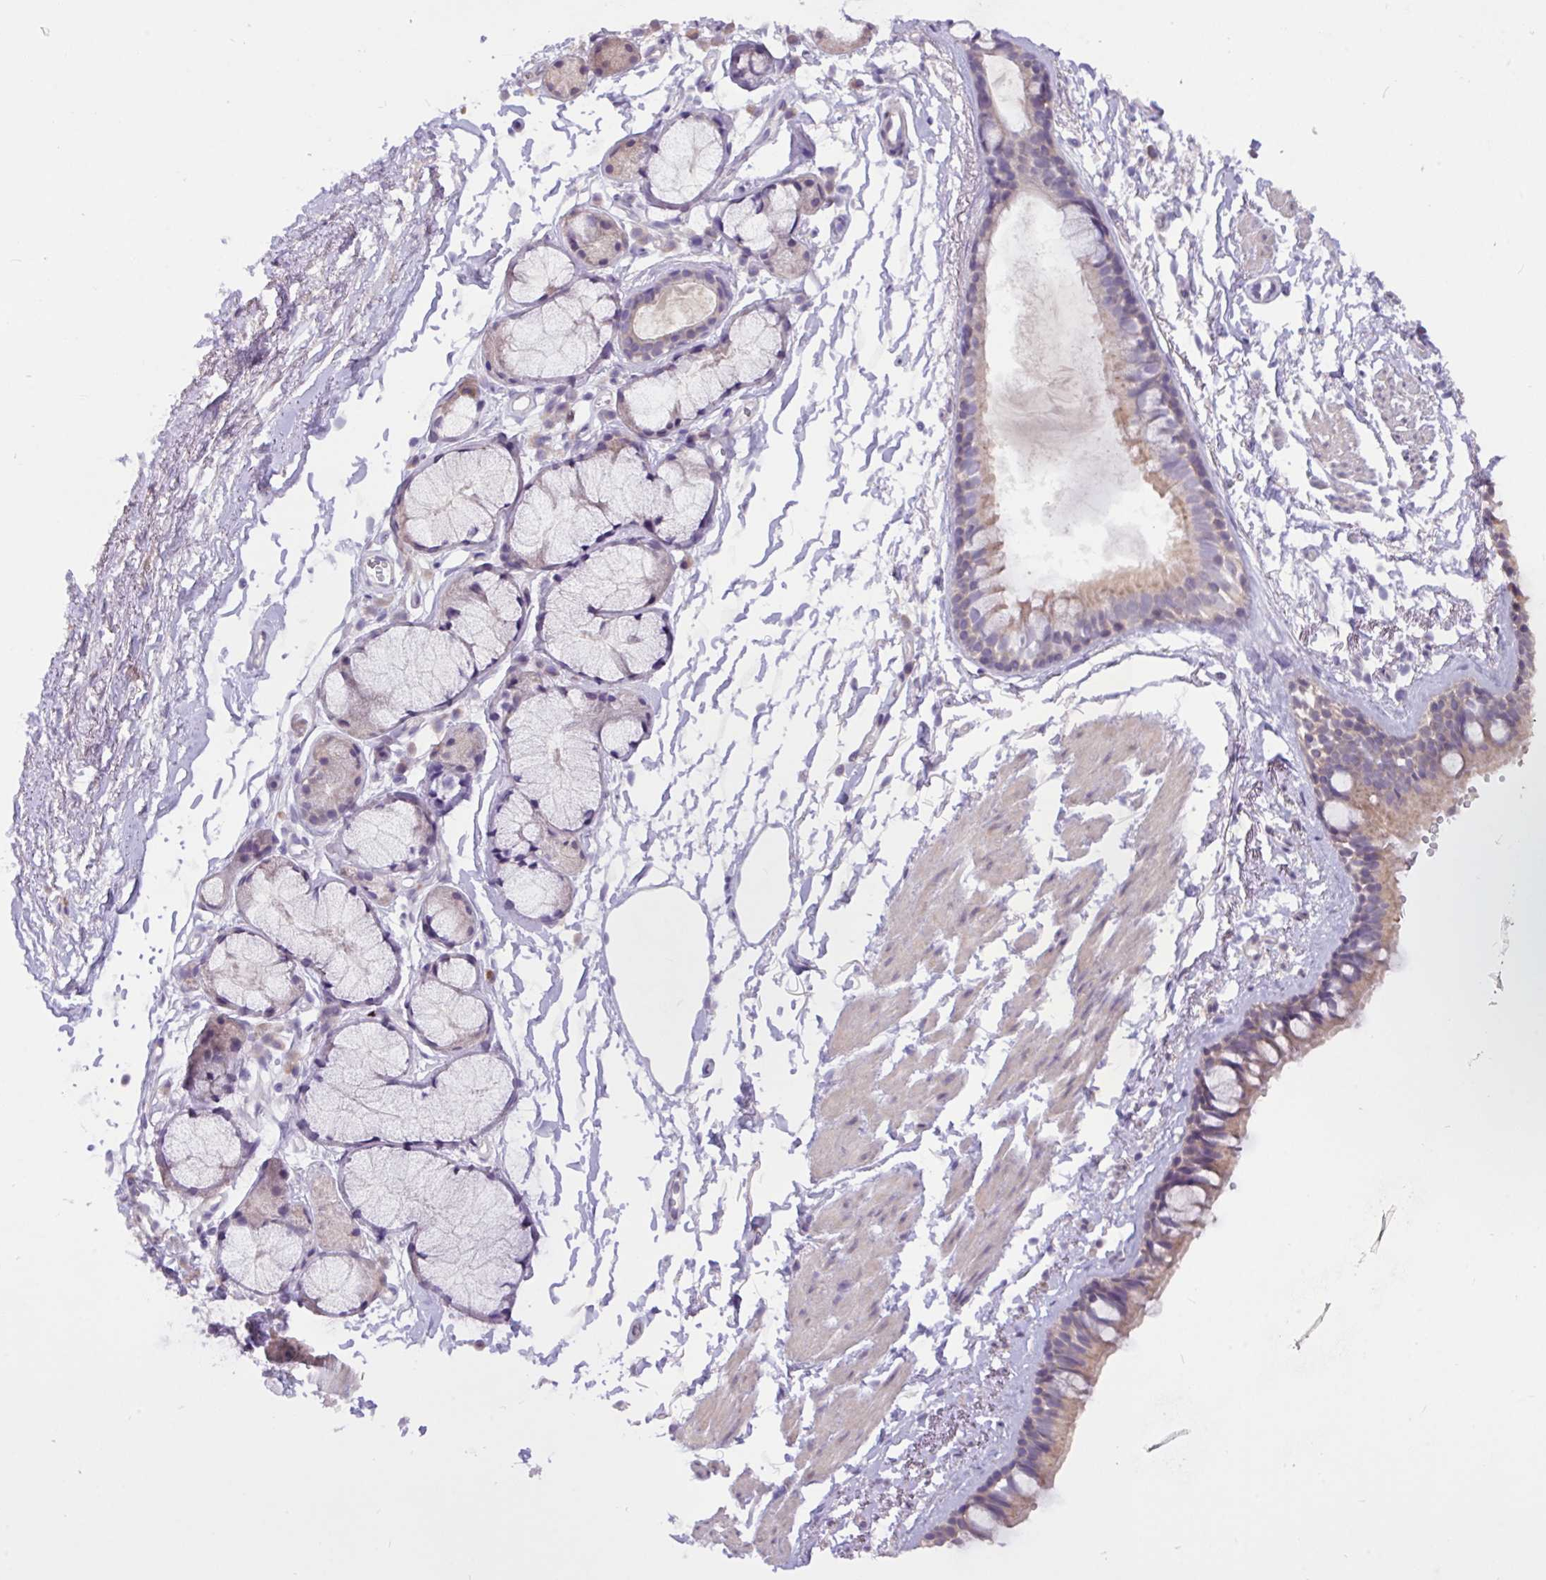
{"staining": {"intensity": "weak", "quantity": "25%-75%", "location": "cytoplasmic/membranous"}, "tissue": "bronchus", "cell_type": "Respiratory epithelial cells", "image_type": "normal", "snomed": [{"axis": "morphology", "description": "Normal tissue, NOS"}, {"axis": "topography", "description": "Cartilage tissue"}, {"axis": "topography", "description": "Bronchus"}, {"axis": "topography", "description": "Peripheral nerve tissue"}], "caption": "High-power microscopy captured an IHC micrograph of unremarkable bronchus, revealing weak cytoplasmic/membranous expression in about 25%-75% of respiratory epithelial cells.", "gene": "PAX8", "patient": {"sex": "female", "age": 59}}